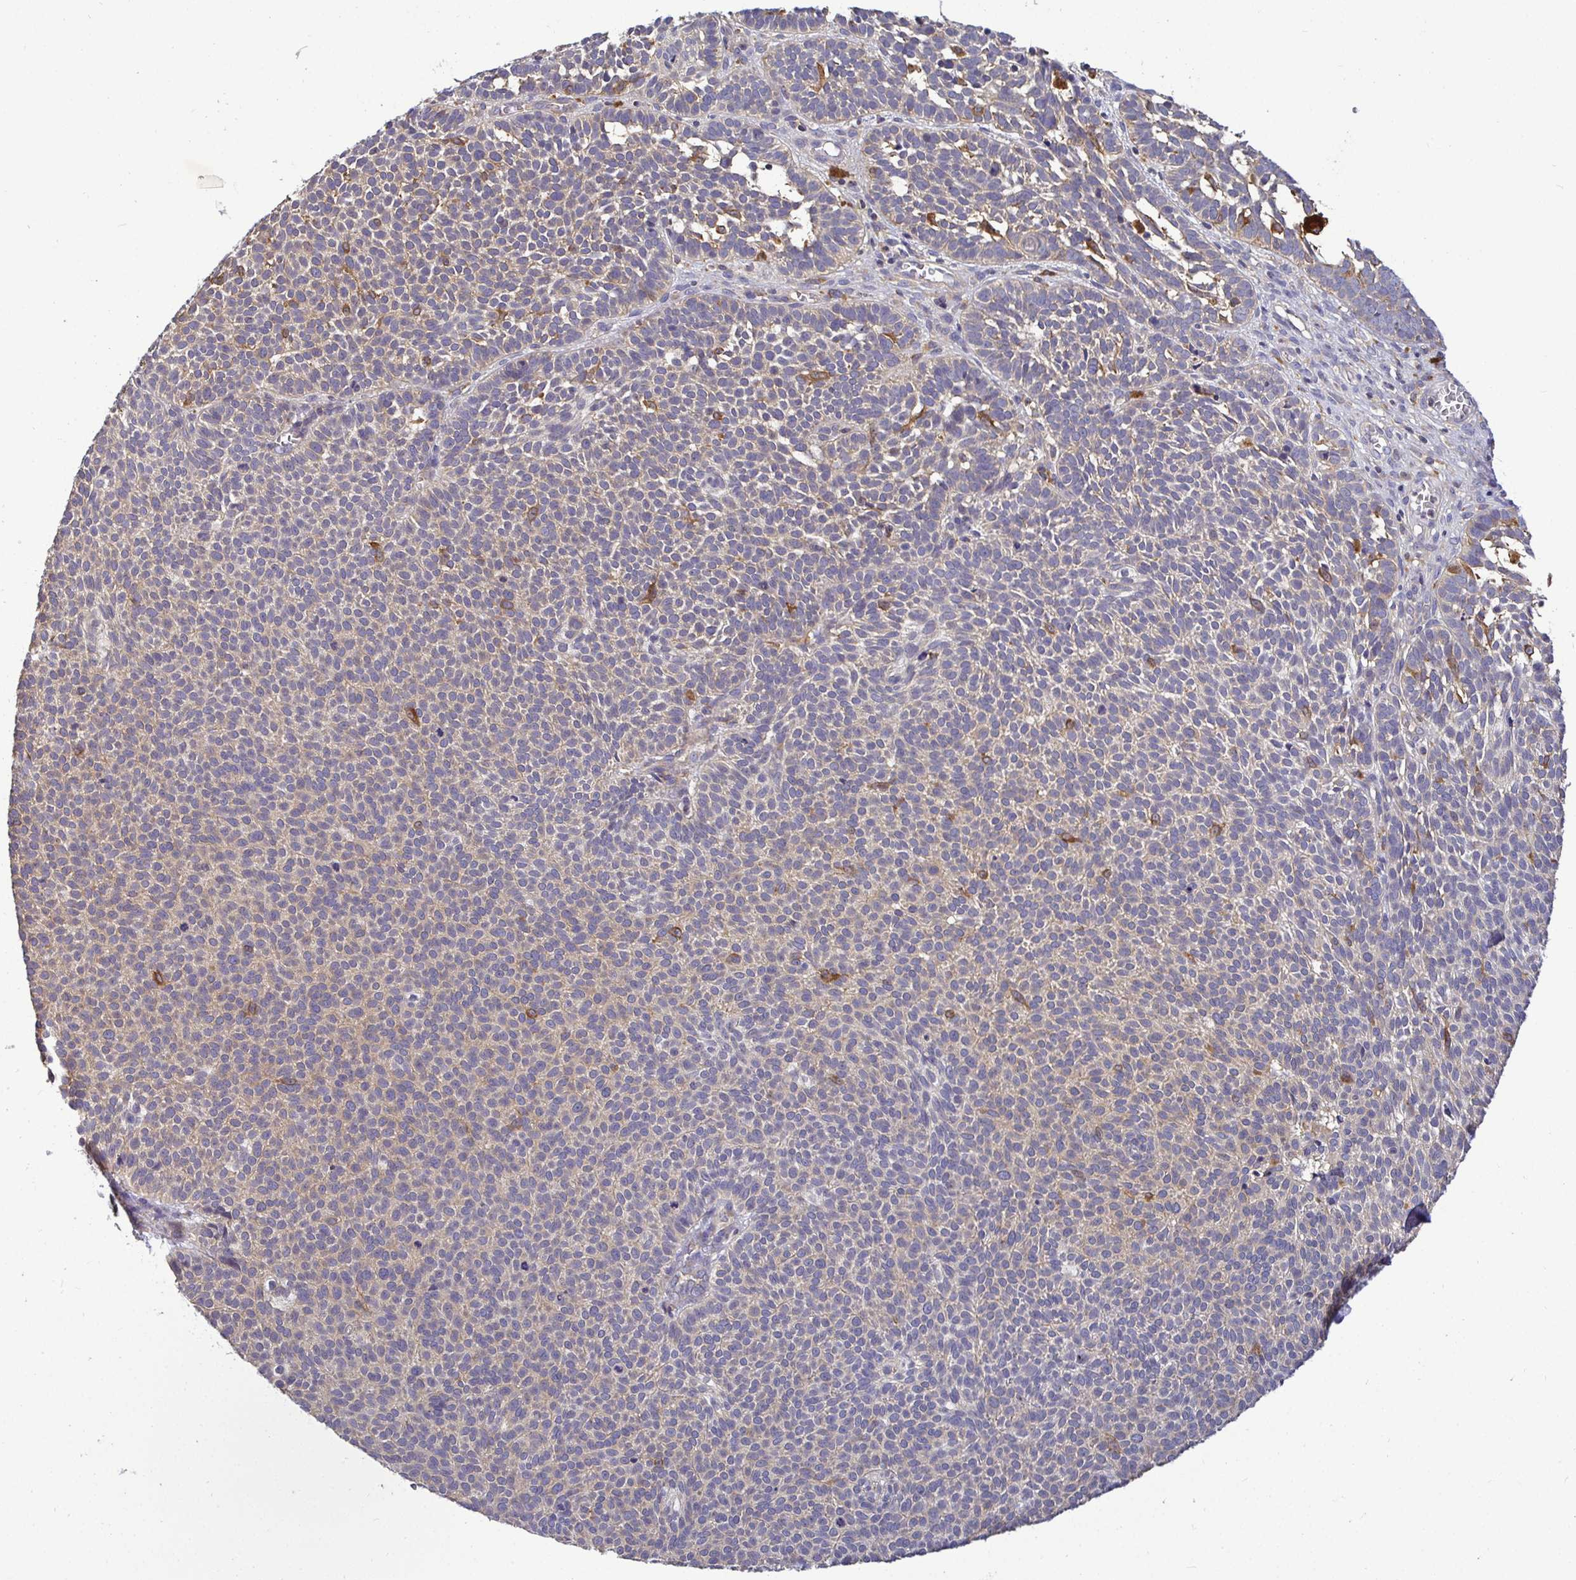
{"staining": {"intensity": "negative", "quantity": "none", "location": "none"}, "tissue": "skin cancer", "cell_type": "Tumor cells", "image_type": "cancer", "snomed": [{"axis": "morphology", "description": "Basal cell carcinoma"}, {"axis": "topography", "description": "Skin"}], "caption": "Immunohistochemistry (IHC) micrograph of neoplastic tissue: basal cell carcinoma (skin) stained with DAB shows no significant protein expression in tumor cells. The staining was performed using DAB (3,3'-diaminobenzidine) to visualize the protein expression in brown, while the nuclei were stained in blue with hematoxylin (Magnification: 20x).", "gene": "ATP6V1F", "patient": {"sex": "male", "age": 63}}